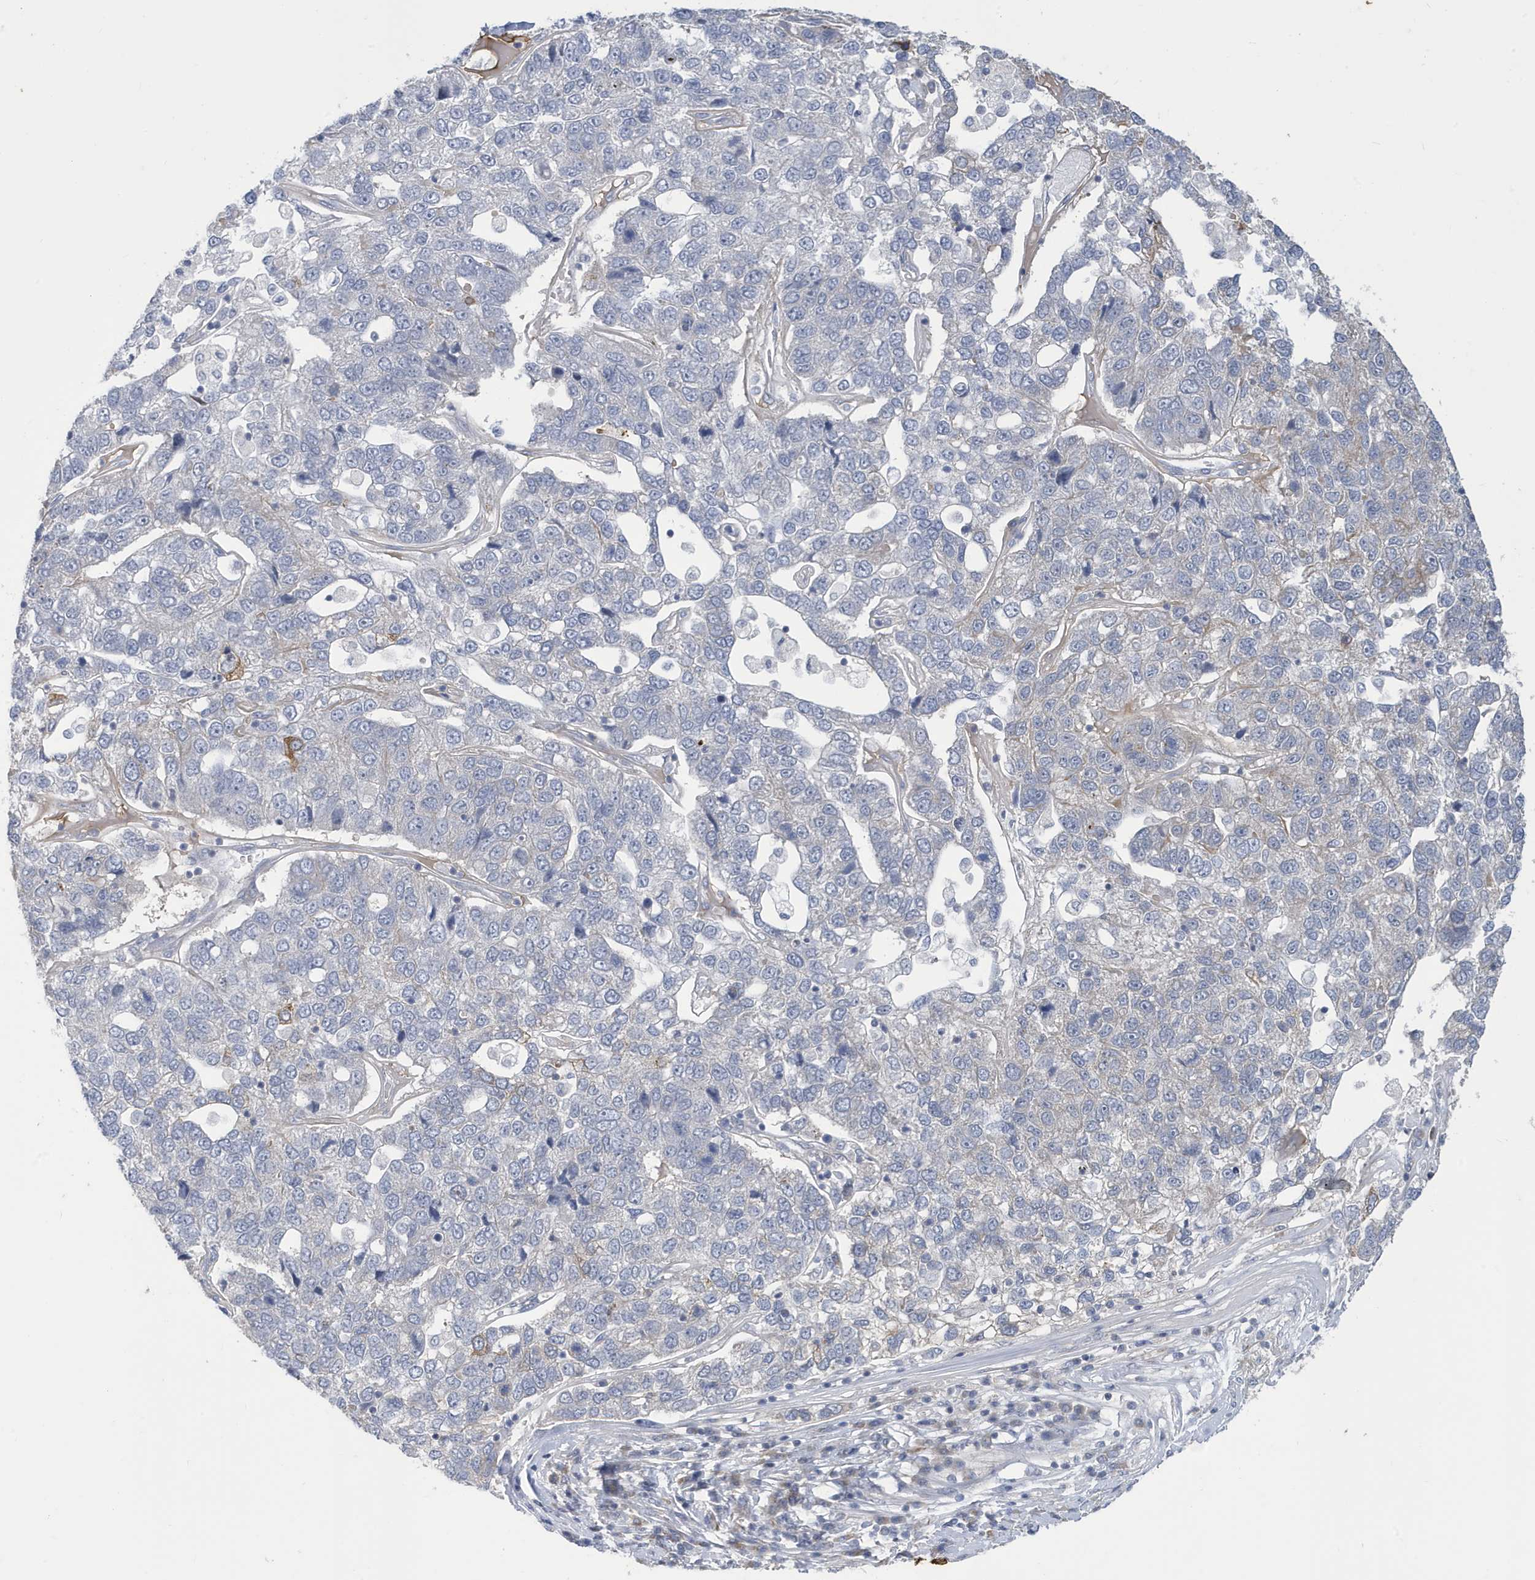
{"staining": {"intensity": "negative", "quantity": "none", "location": "none"}, "tissue": "pancreatic cancer", "cell_type": "Tumor cells", "image_type": "cancer", "snomed": [{"axis": "morphology", "description": "Adenocarcinoma, NOS"}, {"axis": "topography", "description": "Pancreas"}], "caption": "High power microscopy photomicrograph of an immunohistochemistry photomicrograph of pancreatic cancer, revealing no significant staining in tumor cells.", "gene": "ZNF654", "patient": {"sex": "female", "age": 61}}